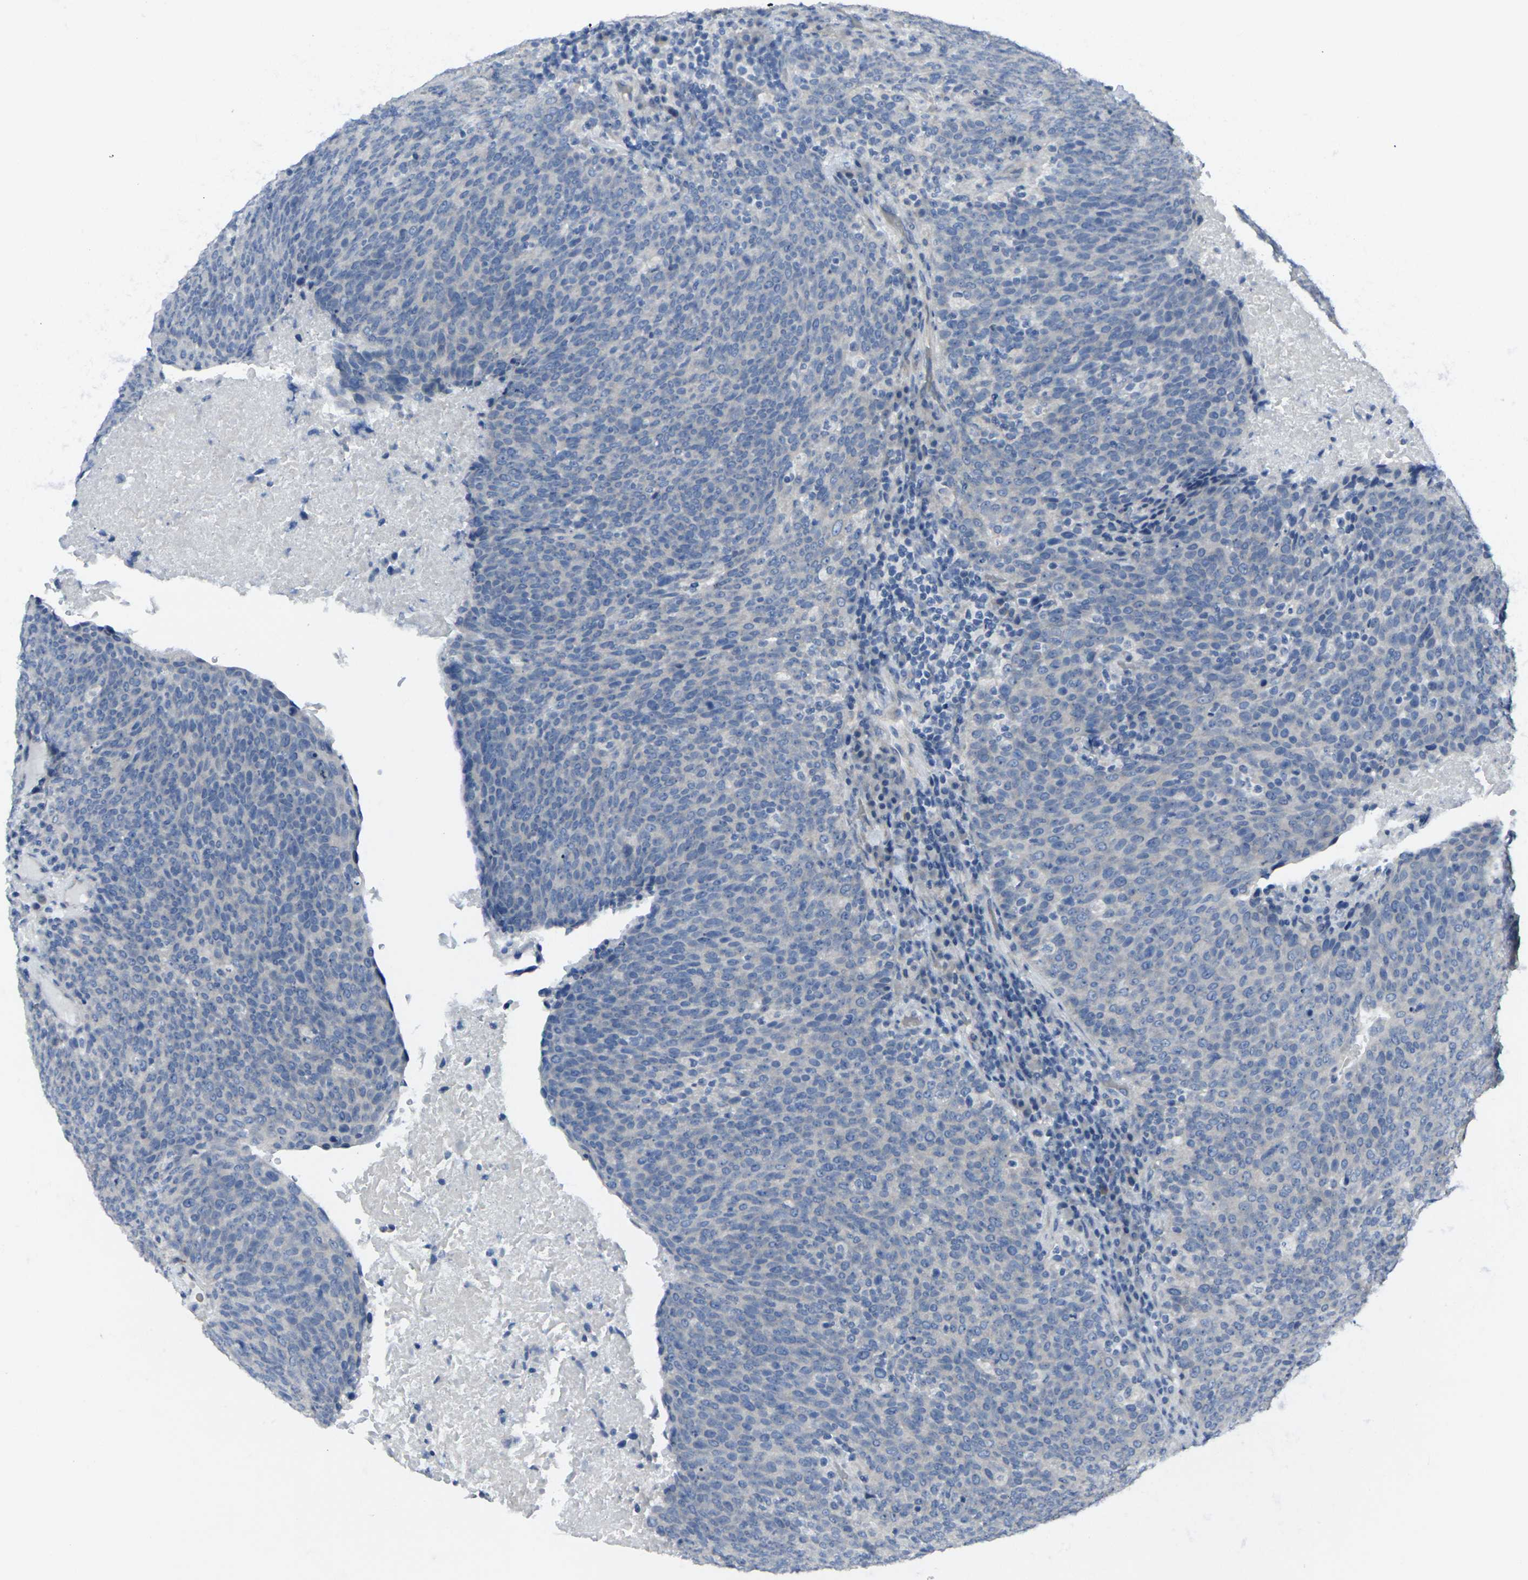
{"staining": {"intensity": "negative", "quantity": "none", "location": "none"}, "tissue": "head and neck cancer", "cell_type": "Tumor cells", "image_type": "cancer", "snomed": [{"axis": "morphology", "description": "Squamous cell carcinoma, NOS"}, {"axis": "morphology", "description": "Squamous cell carcinoma, metastatic, NOS"}, {"axis": "topography", "description": "Lymph node"}, {"axis": "topography", "description": "Head-Neck"}], "caption": "This is an immunohistochemistry (IHC) micrograph of head and neck metastatic squamous cell carcinoma. There is no expression in tumor cells.", "gene": "CCR10", "patient": {"sex": "male", "age": 62}}